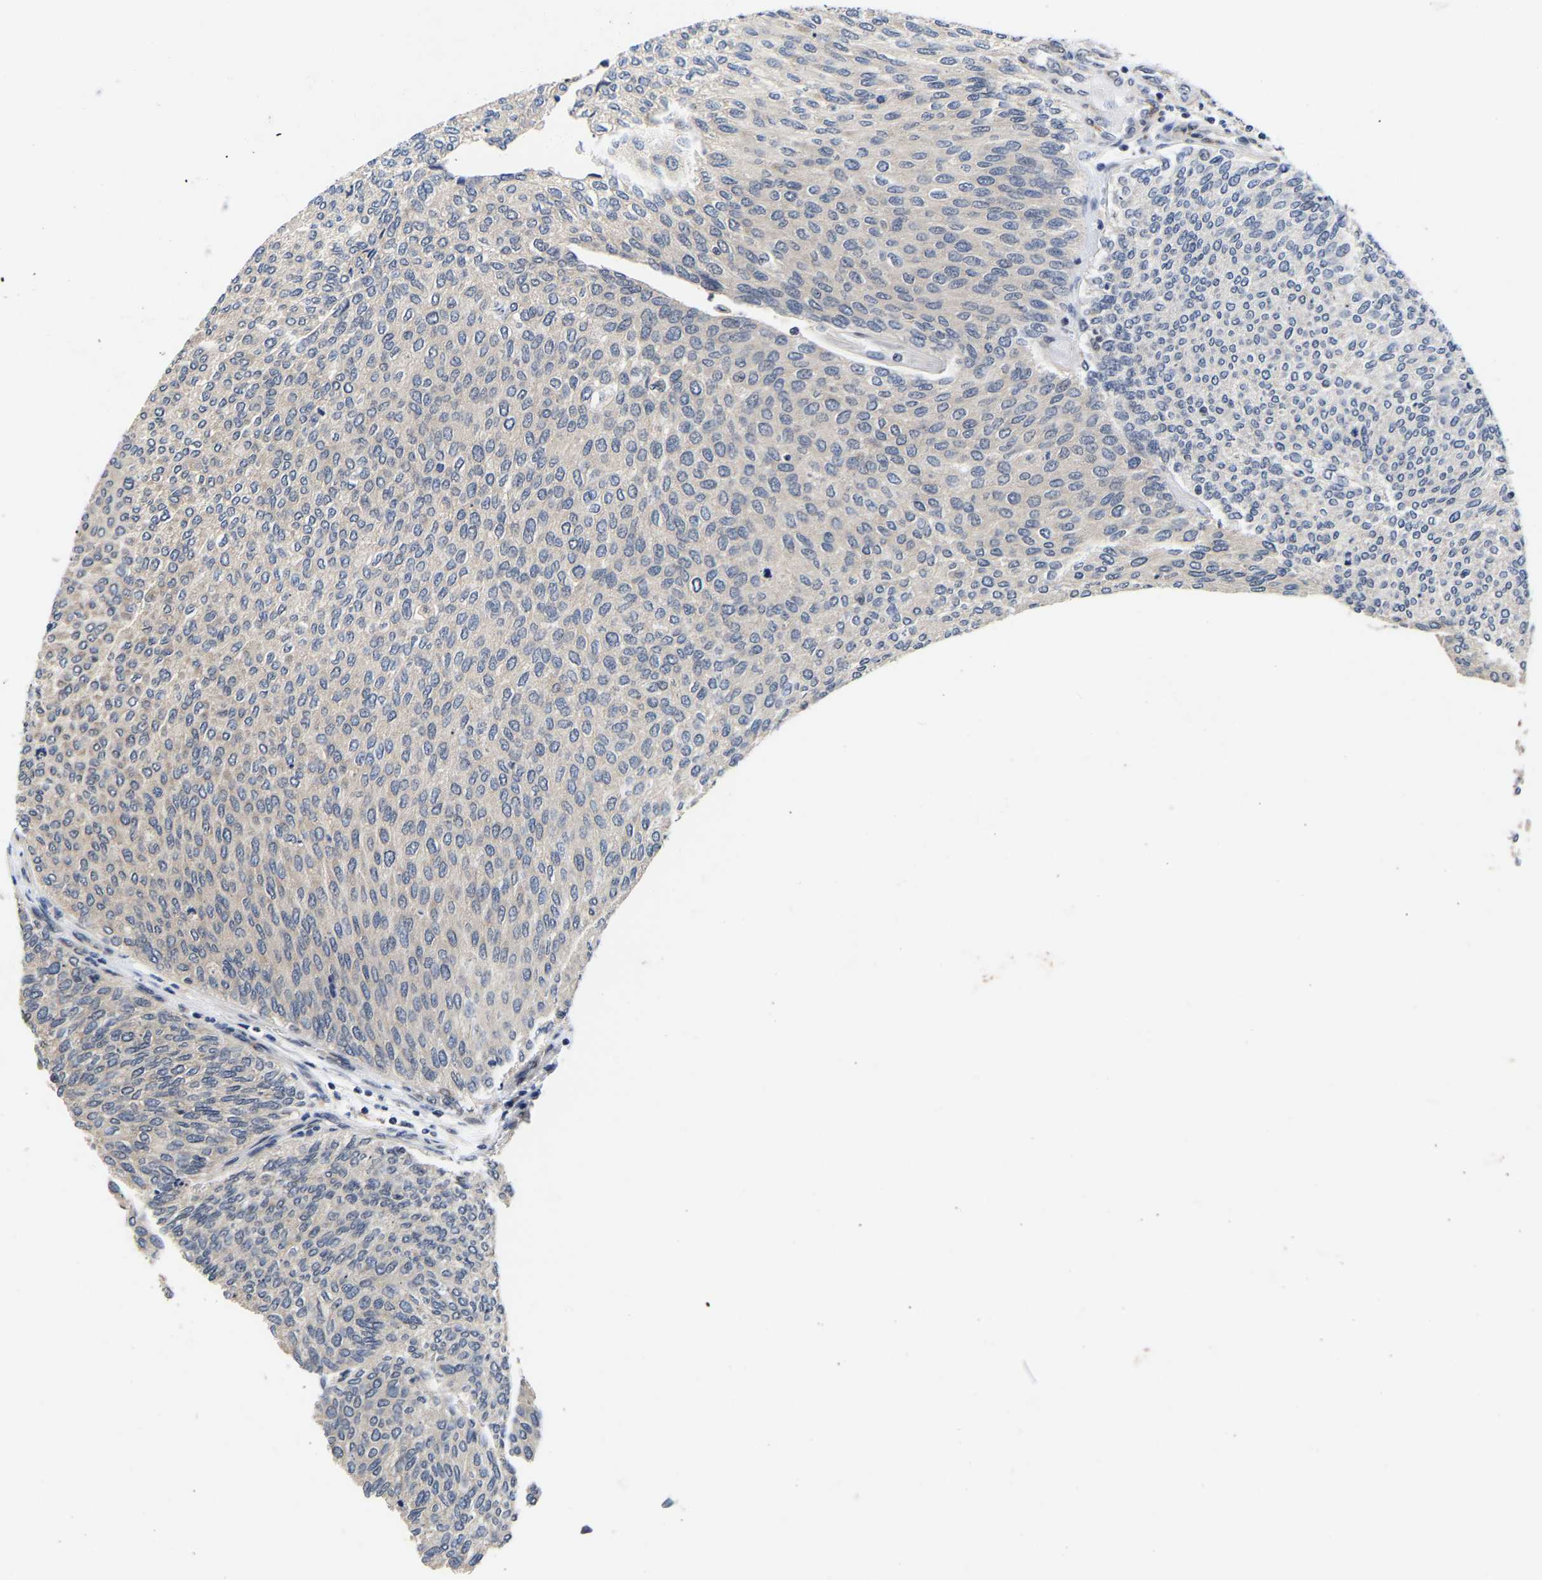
{"staining": {"intensity": "weak", "quantity": "25%-75%", "location": "cytoplasmic/membranous"}, "tissue": "urothelial cancer", "cell_type": "Tumor cells", "image_type": "cancer", "snomed": [{"axis": "morphology", "description": "Urothelial carcinoma, Low grade"}, {"axis": "topography", "description": "Urinary bladder"}], "caption": "Immunohistochemistry (IHC) micrograph of urothelial cancer stained for a protein (brown), which demonstrates low levels of weak cytoplasmic/membranous positivity in about 25%-75% of tumor cells.", "gene": "METTL16", "patient": {"sex": "female", "age": 79}}